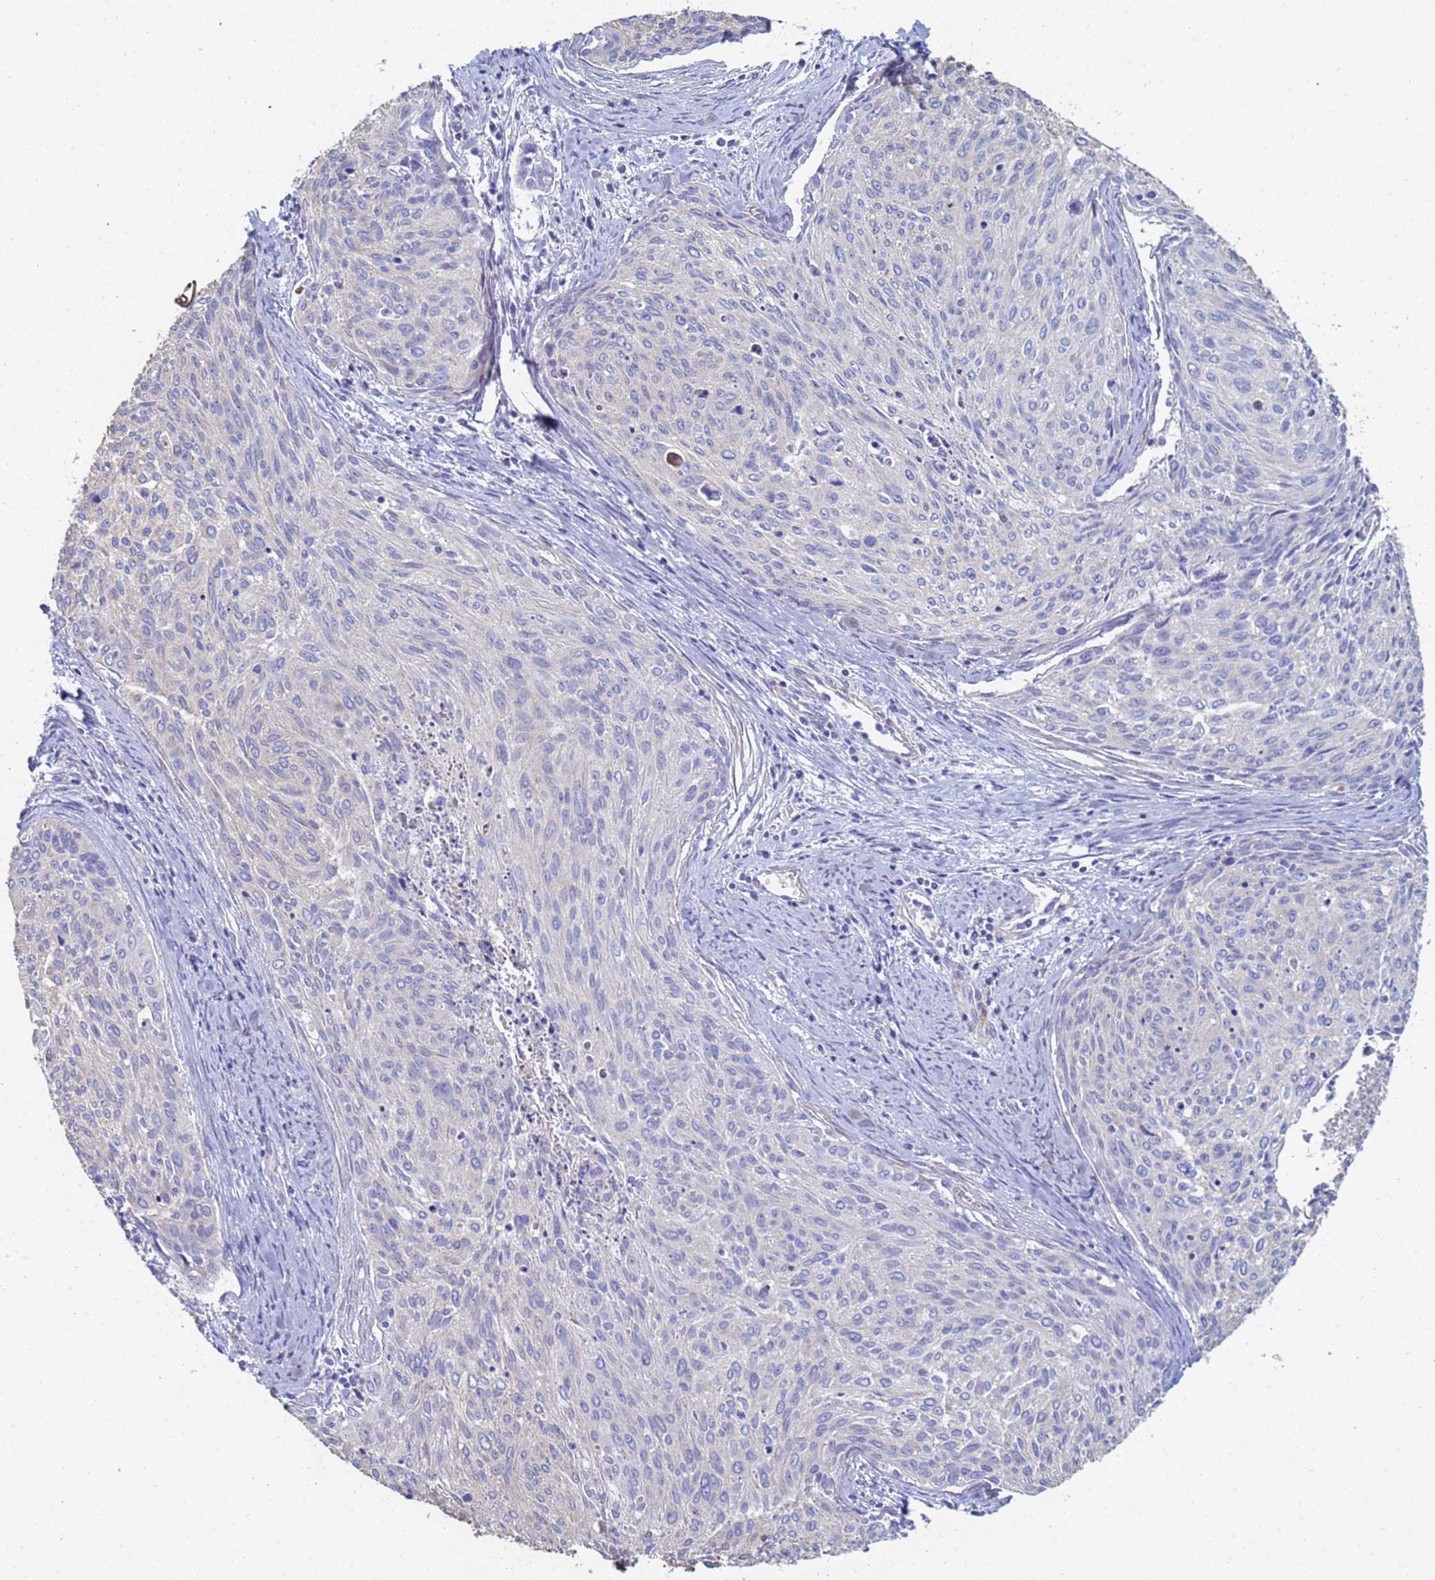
{"staining": {"intensity": "negative", "quantity": "none", "location": "none"}, "tissue": "cervical cancer", "cell_type": "Tumor cells", "image_type": "cancer", "snomed": [{"axis": "morphology", "description": "Squamous cell carcinoma, NOS"}, {"axis": "topography", "description": "Cervix"}], "caption": "A high-resolution photomicrograph shows immunohistochemistry (IHC) staining of cervical squamous cell carcinoma, which shows no significant staining in tumor cells. (Stains: DAB immunohistochemistry (IHC) with hematoxylin counter stain, Microscopy: brightfield microscopy at high magnification).", "gene": "ABCA8", "patient": {"sex": "female", "age": 55}}